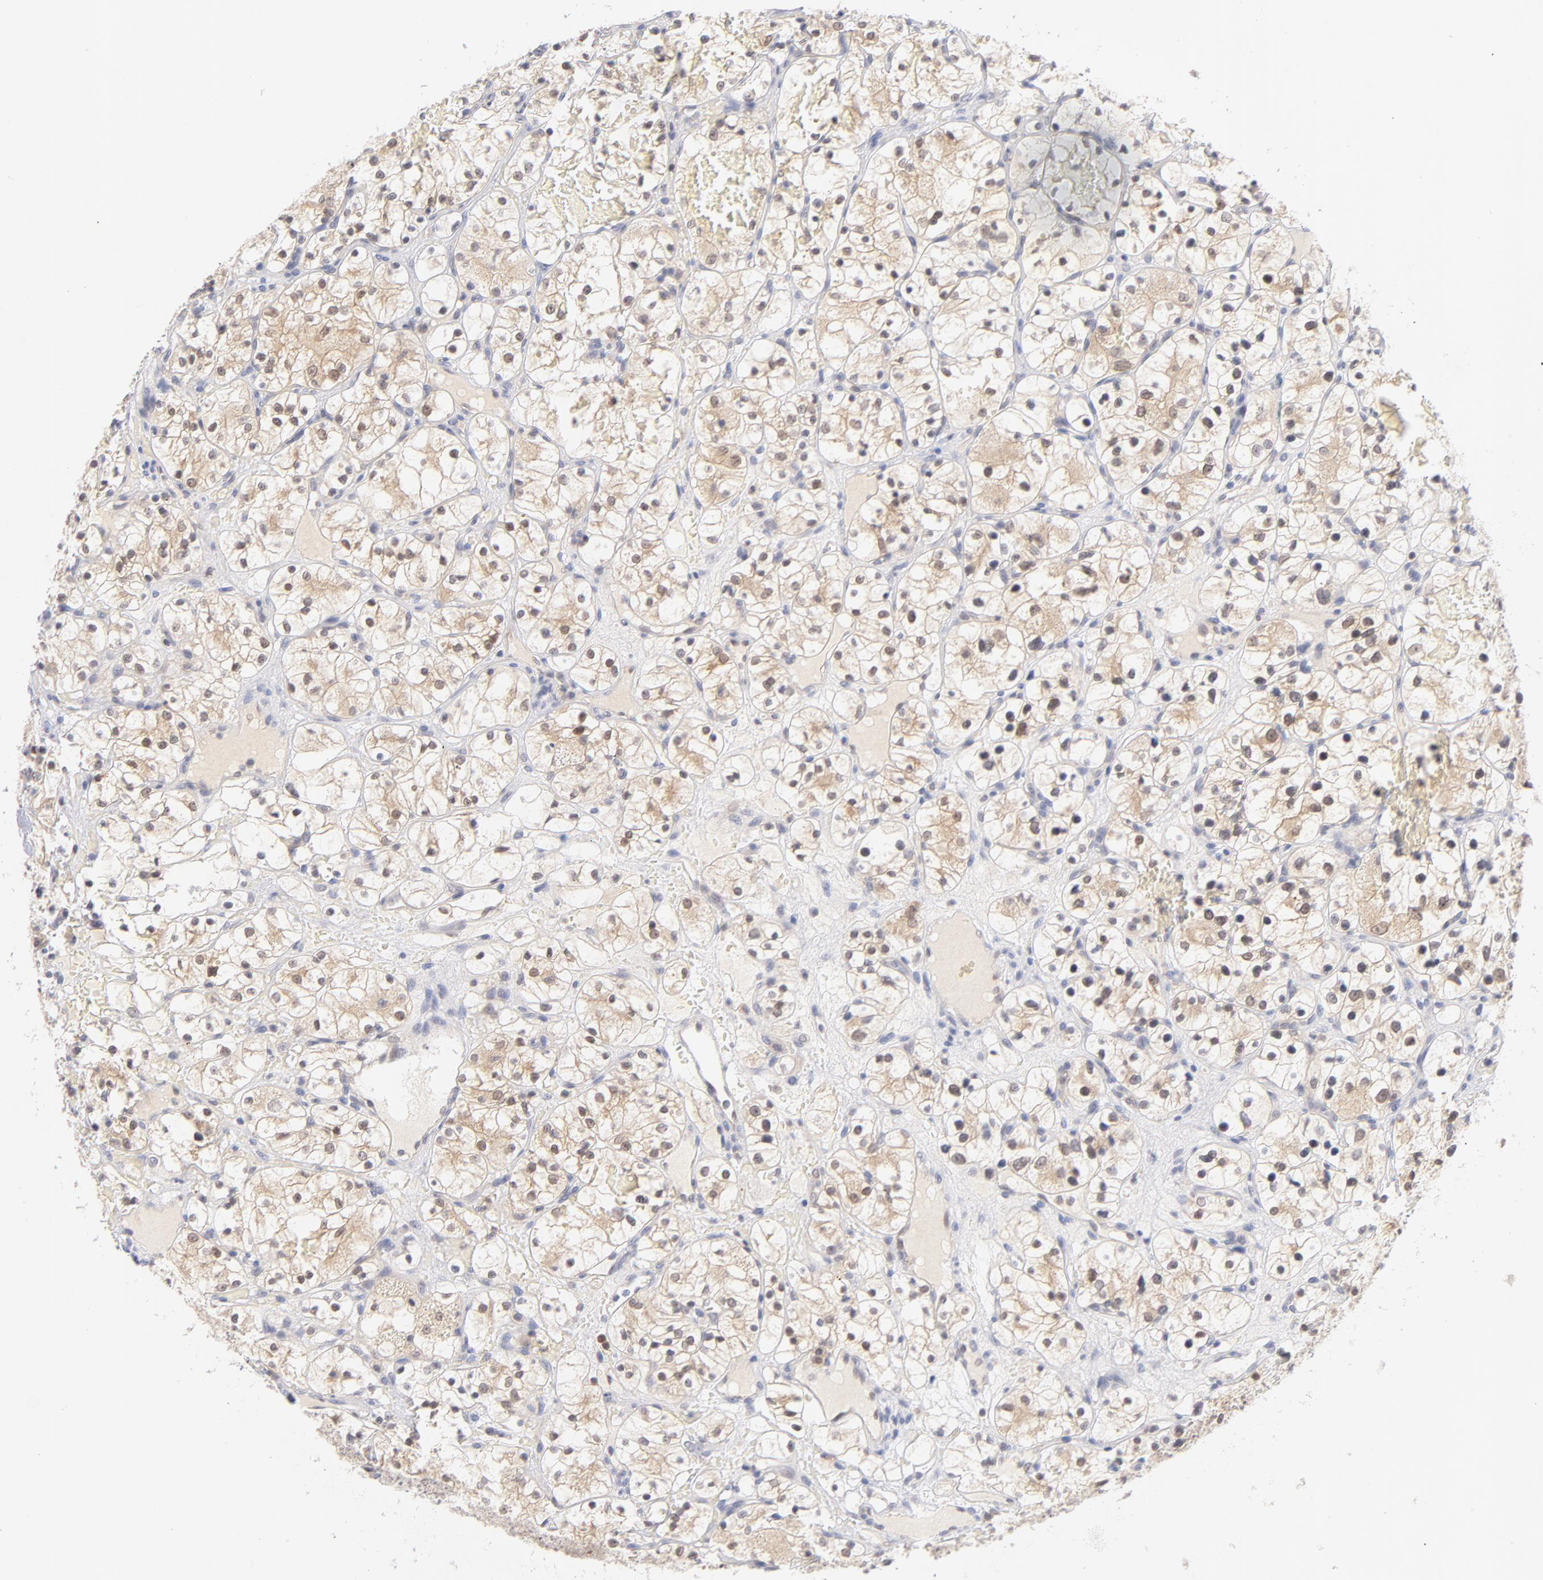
{"staining": {"intensity": "weak", "quantity": "25%-75%", "location": "cytoplasmic/membranous,nuclear"}, "tissue": "renal cancer", "cell_type": "Tumor cells", "image_type": "cancer", "snomed": [{"axis": "morphology", "description": "Adenocarcinoma, NOS"}, {"axis": "topography", "description": "Kidney"}], "caption": "Tumor cells demonstrate low levels of weak cytoplasmic/membranous and nuclear expression in about 25%-75% of cells in human renal cancer.", "gene": "CASP6", "patient": {"sex": "female", "age": 60}}